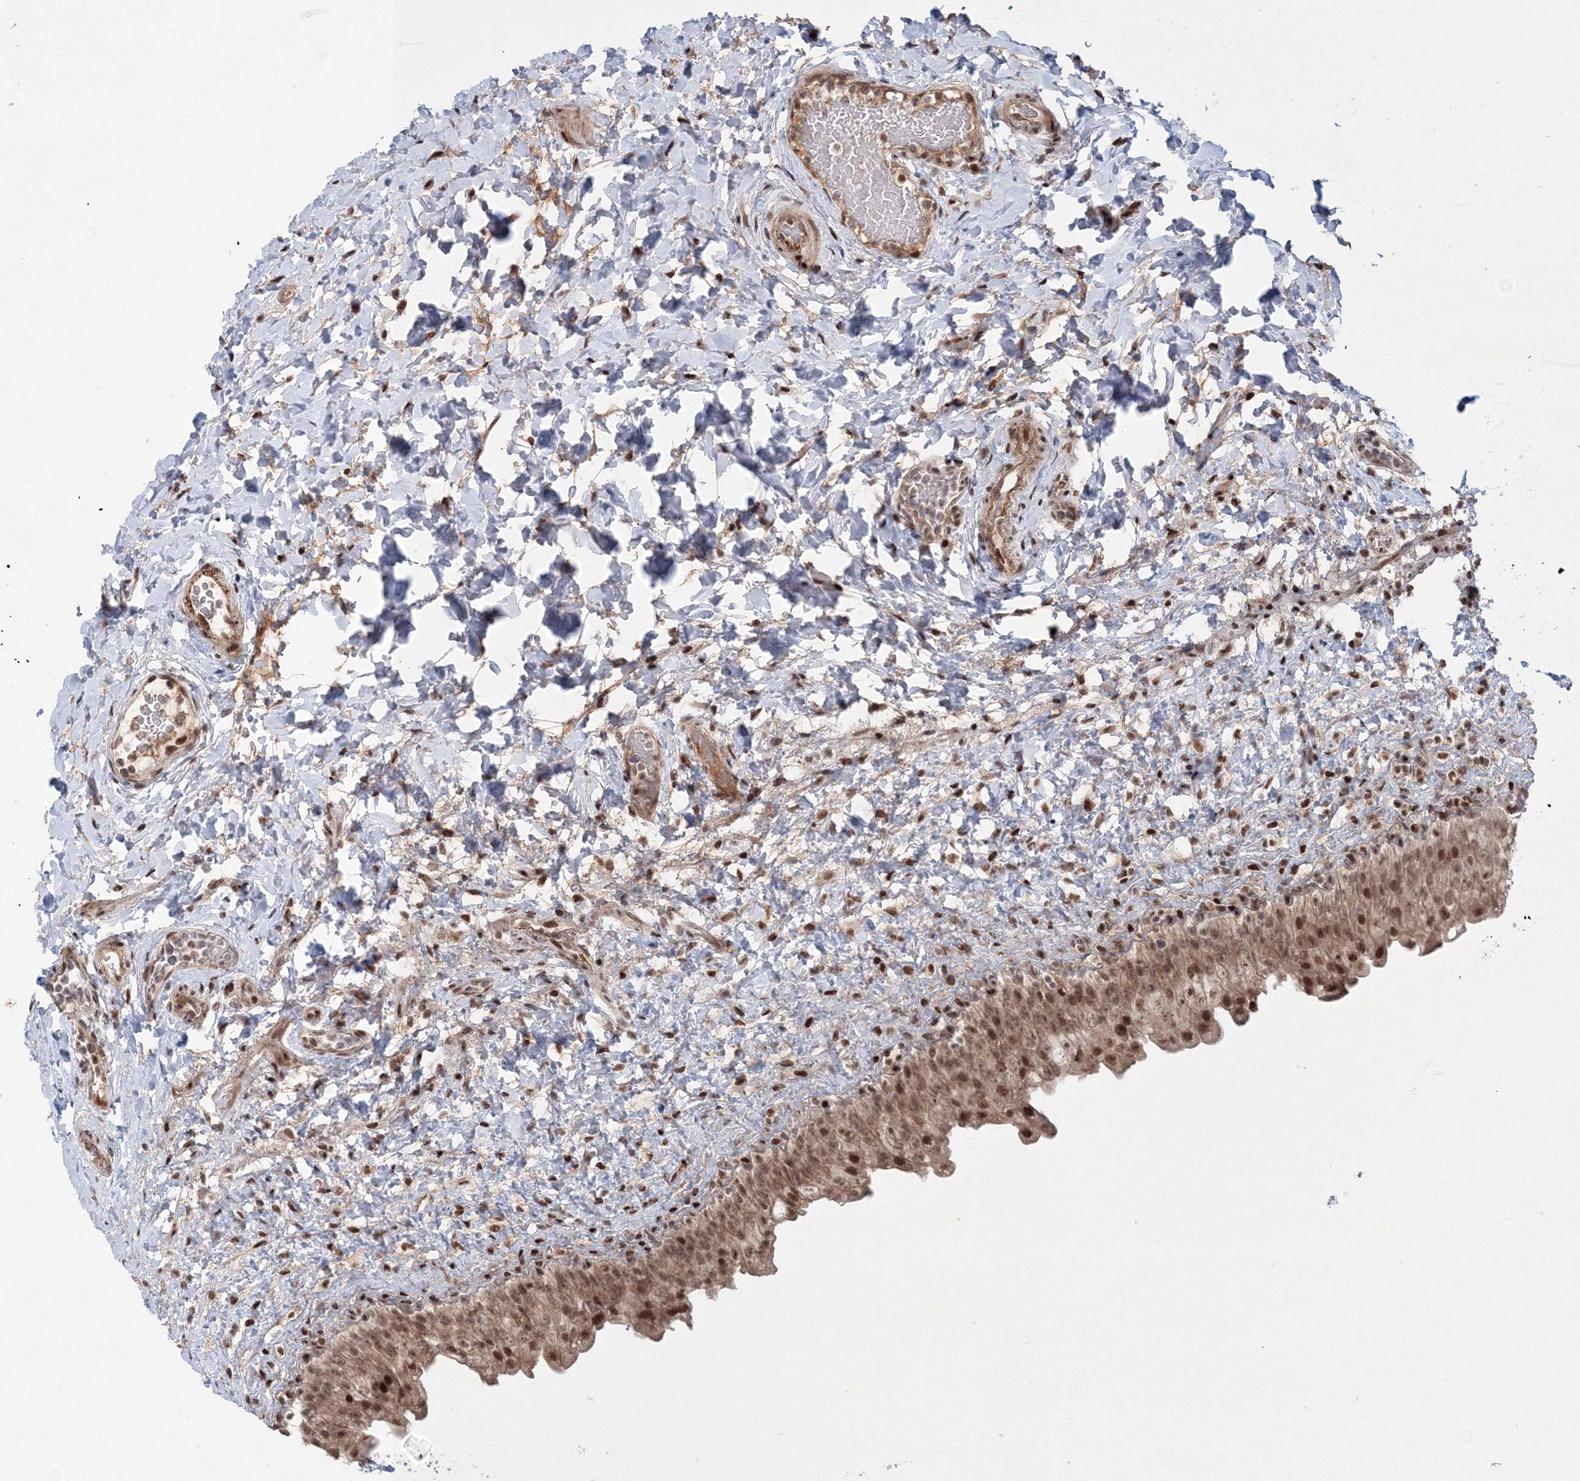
{"staining": {"intensity": "moderate", "quantity": ">75%", "location": "cytoplasmic/membranous,nuclear"}, "tissue": "urinary bladder", "cell_type": "Urothelial cells", "image_type": "normal", "snomed": [{"axis": "morphology", "description": "Normal tissue, NOS"}, {"axis": "topography", "description": "Urinary bladder"}], "caption": "Protein expression analysis of benign urinary bladder demonstrates moderate cytoplasmic/membranous,nuclear expression in approximately >75% of urothelial cells.", "gene": "NOA1", "patient": {"sex": "female", "age": 27}}